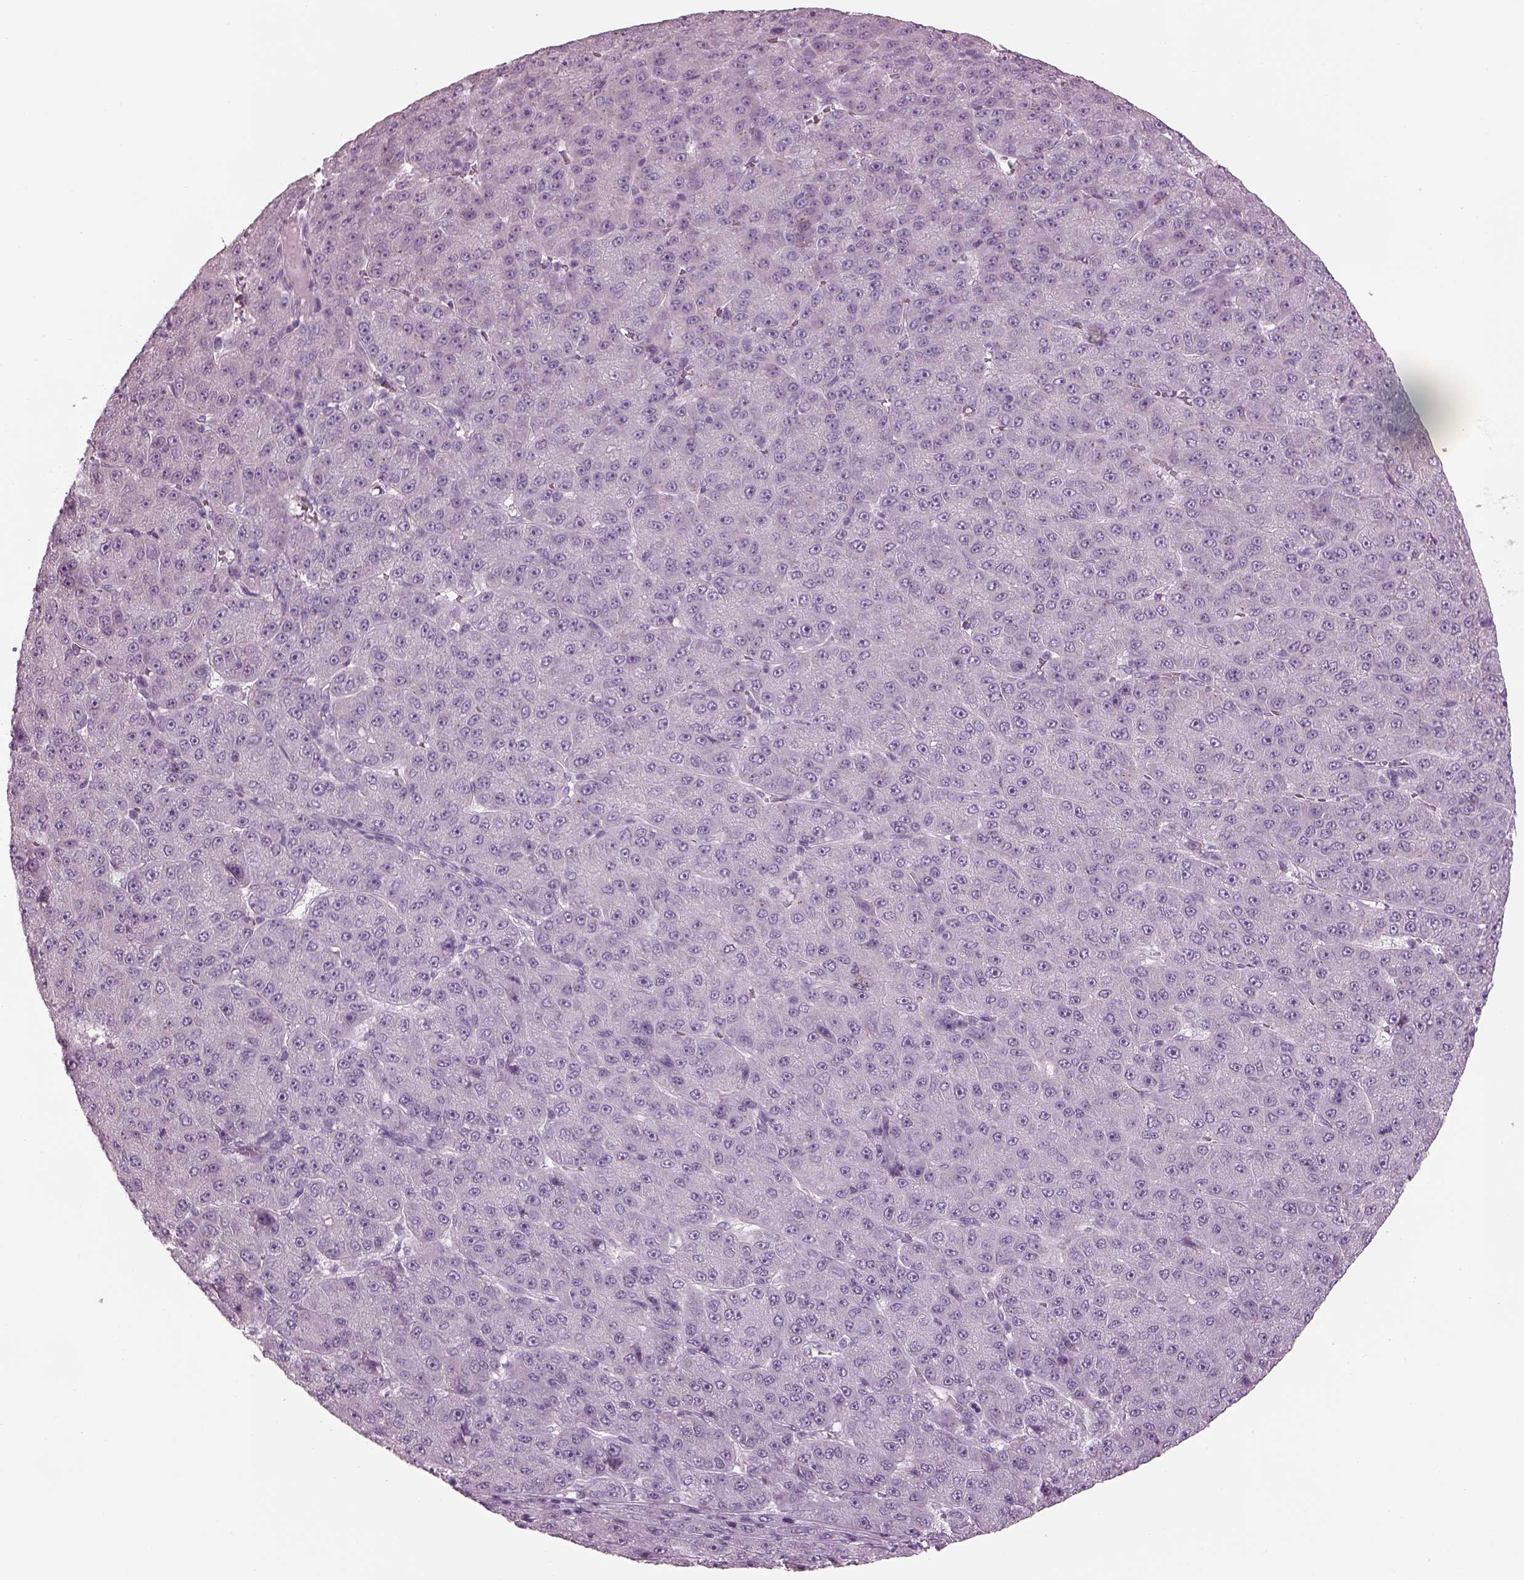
{"staining": {"intensity": "negative", "quantity": "none", "location": "none"}, "tissue": "liver cancer", "cell_type": "Tumor cells", "image_type": "cancer", "snomed": [{"axis": "morphology", "description": "Carcinoma, Hepatocellular, NOS"}, {"axis": "topography", "description": "Liver"}], "caption": "The micrograph reveals no staining of tumor cells in liver cancer (hepatocellular carcinoma).", "gene": "PDC", "patient": {"sex": "male", "age": 67}}